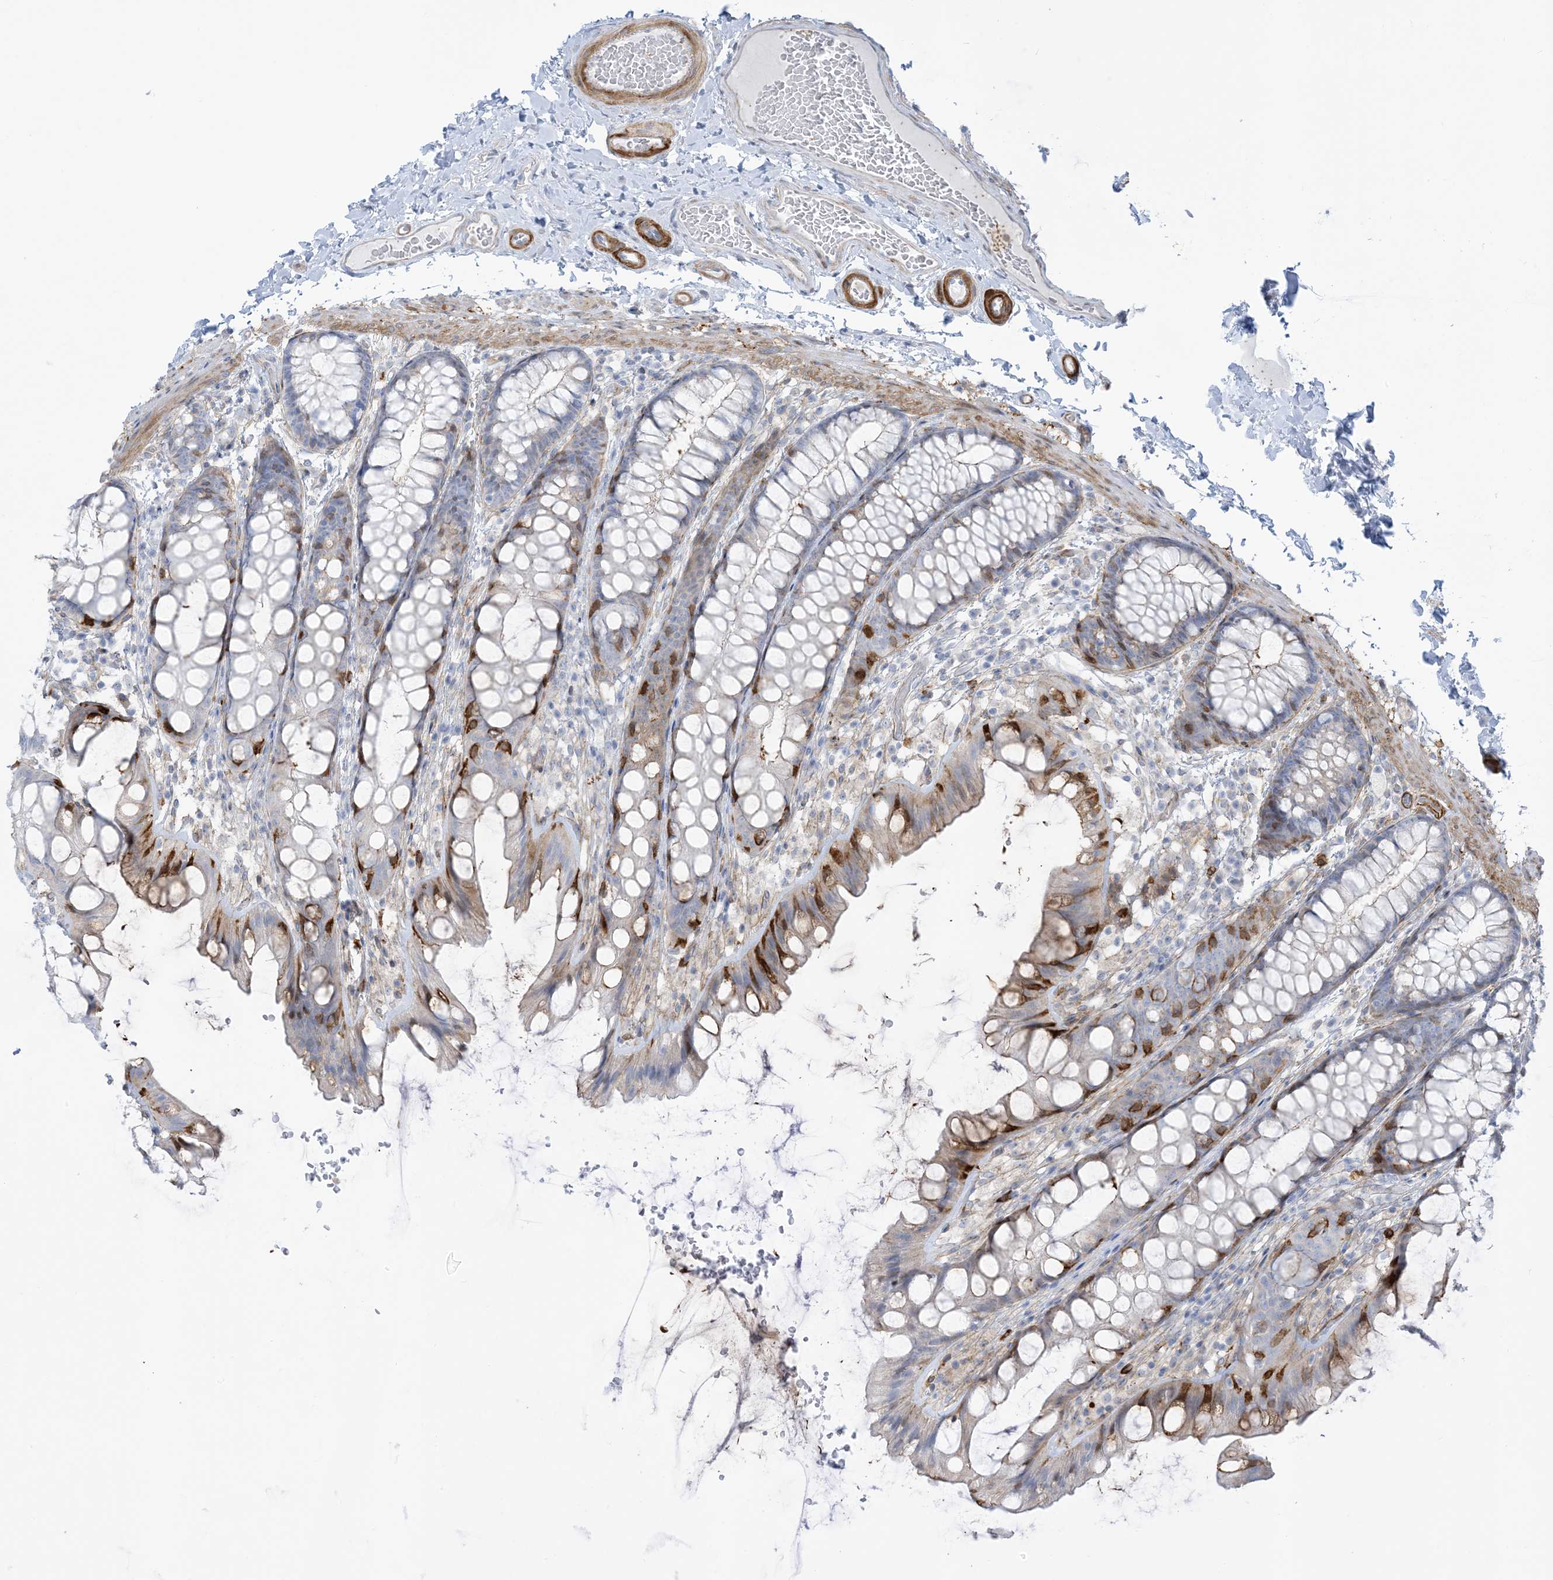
{"staining": {"intensity": "strong", "quantity": "25%-75%", "location": "cytoplasmic/membranous"}, "tissue": "colon", "cell_type": "Endothelial cells", "image_type": "normal", "snomed": [{"axis": "morphology", "description": "Normal tissue, NOS"}, {"axis": "topography", "description": "Colon"}], "caption": "Strong cytoplasmic/membranous expression for a protein is present in about 25%-75% of endothelial cells of normal colon using immunohistochemistry (IHC).", "gene": "ICMT", "patient": {"sex": "male", "age": 47}}